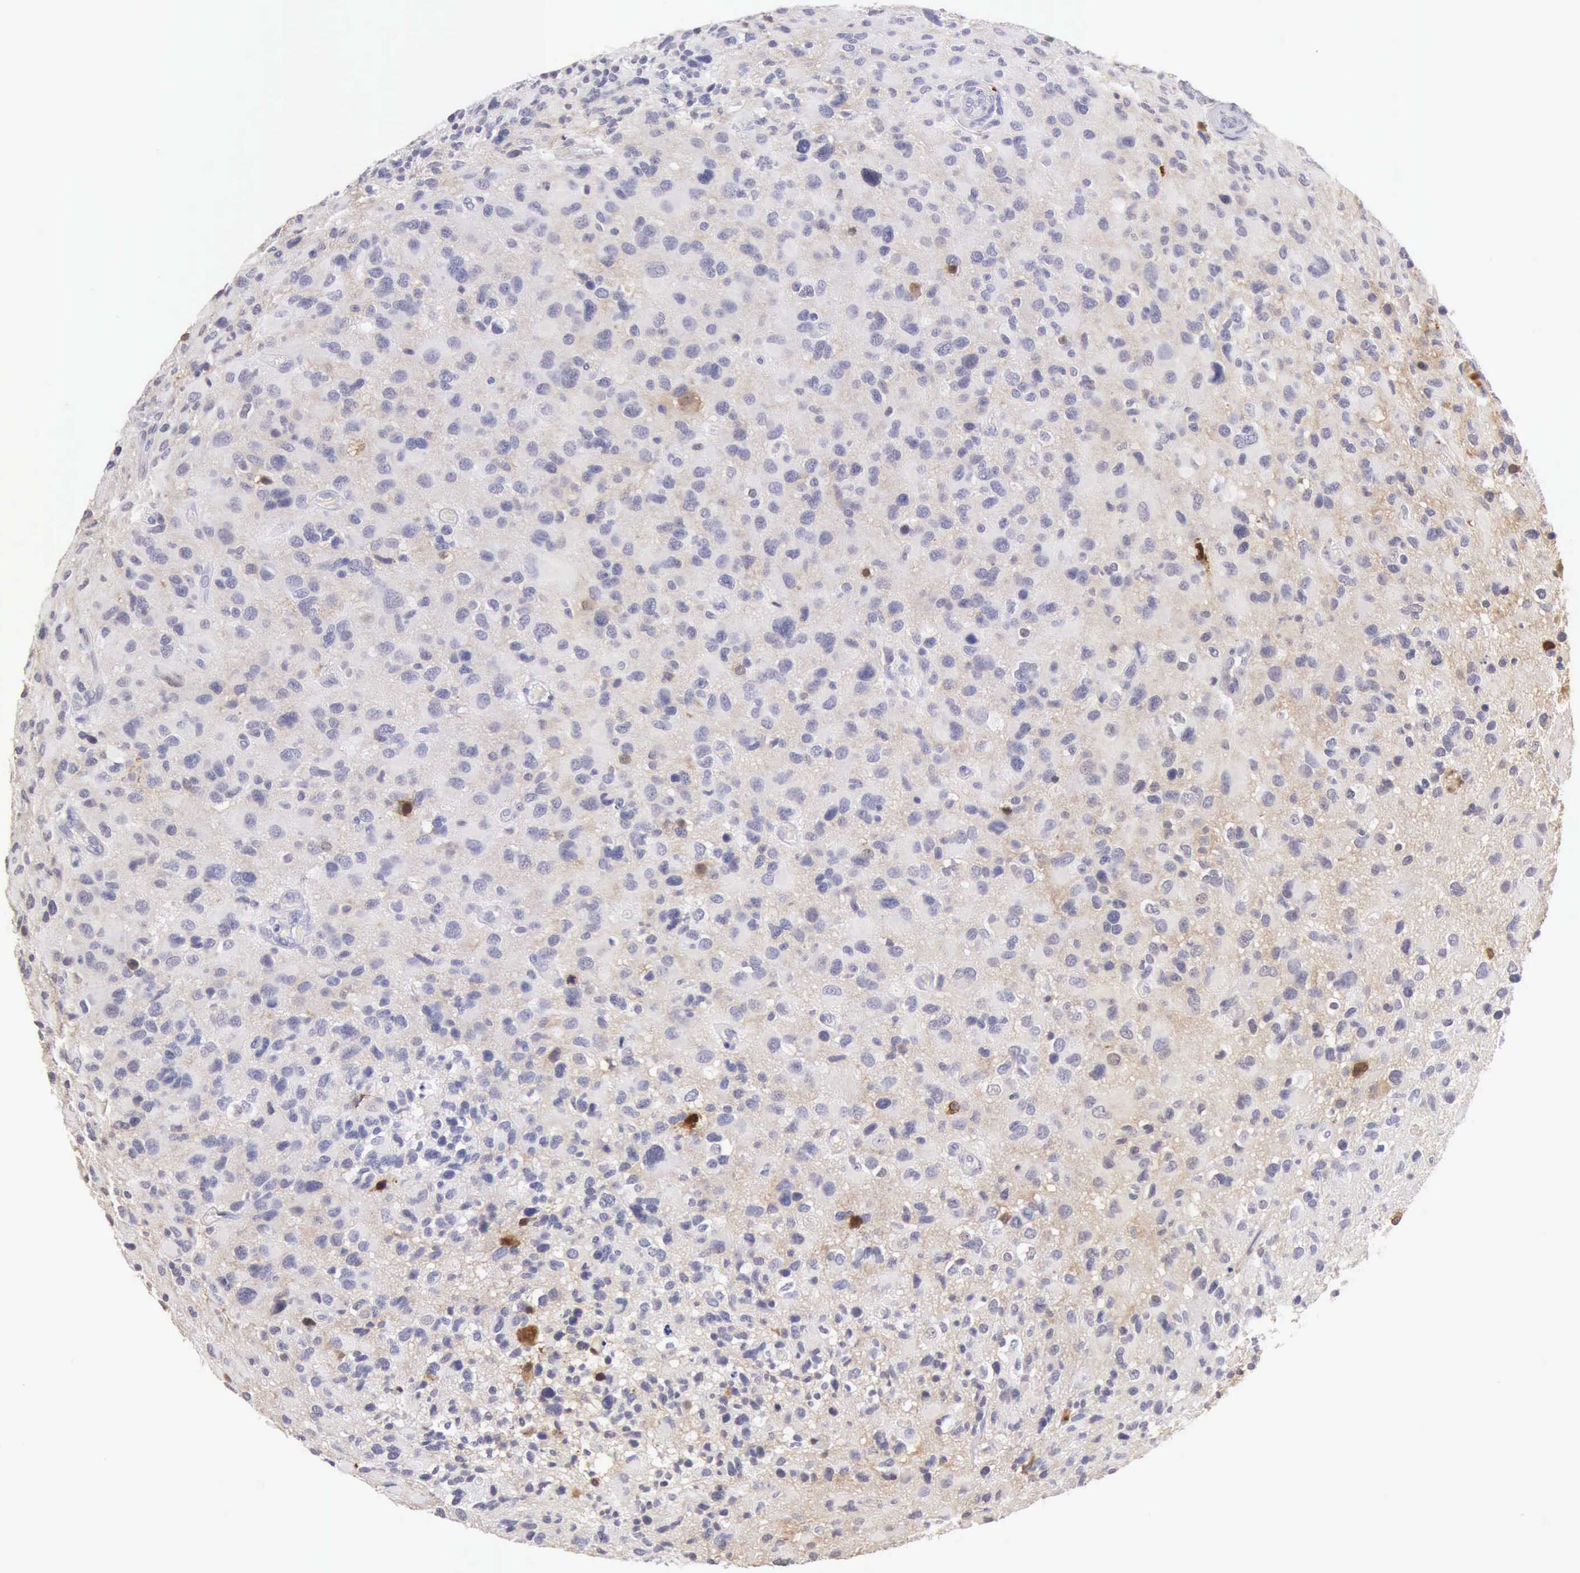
{"staining": {"intensity": "weak", "quantity": "<25%", "location": "cytoplasmic/membranous"}, "tissue": "glioma", "cell_type": "Tumor cells", "image_type": "cancer", "snomed": [{"axis": "morphology", "description": "Glioma, malignant, High grade"}, {"axis": "topography", "description": "Brain"}], "caption": "Tumor cells show no significant expression in high-grade glioma (malignant).", "gene": "RNASE1", "patient": {"sex": "male", "age": 69}}